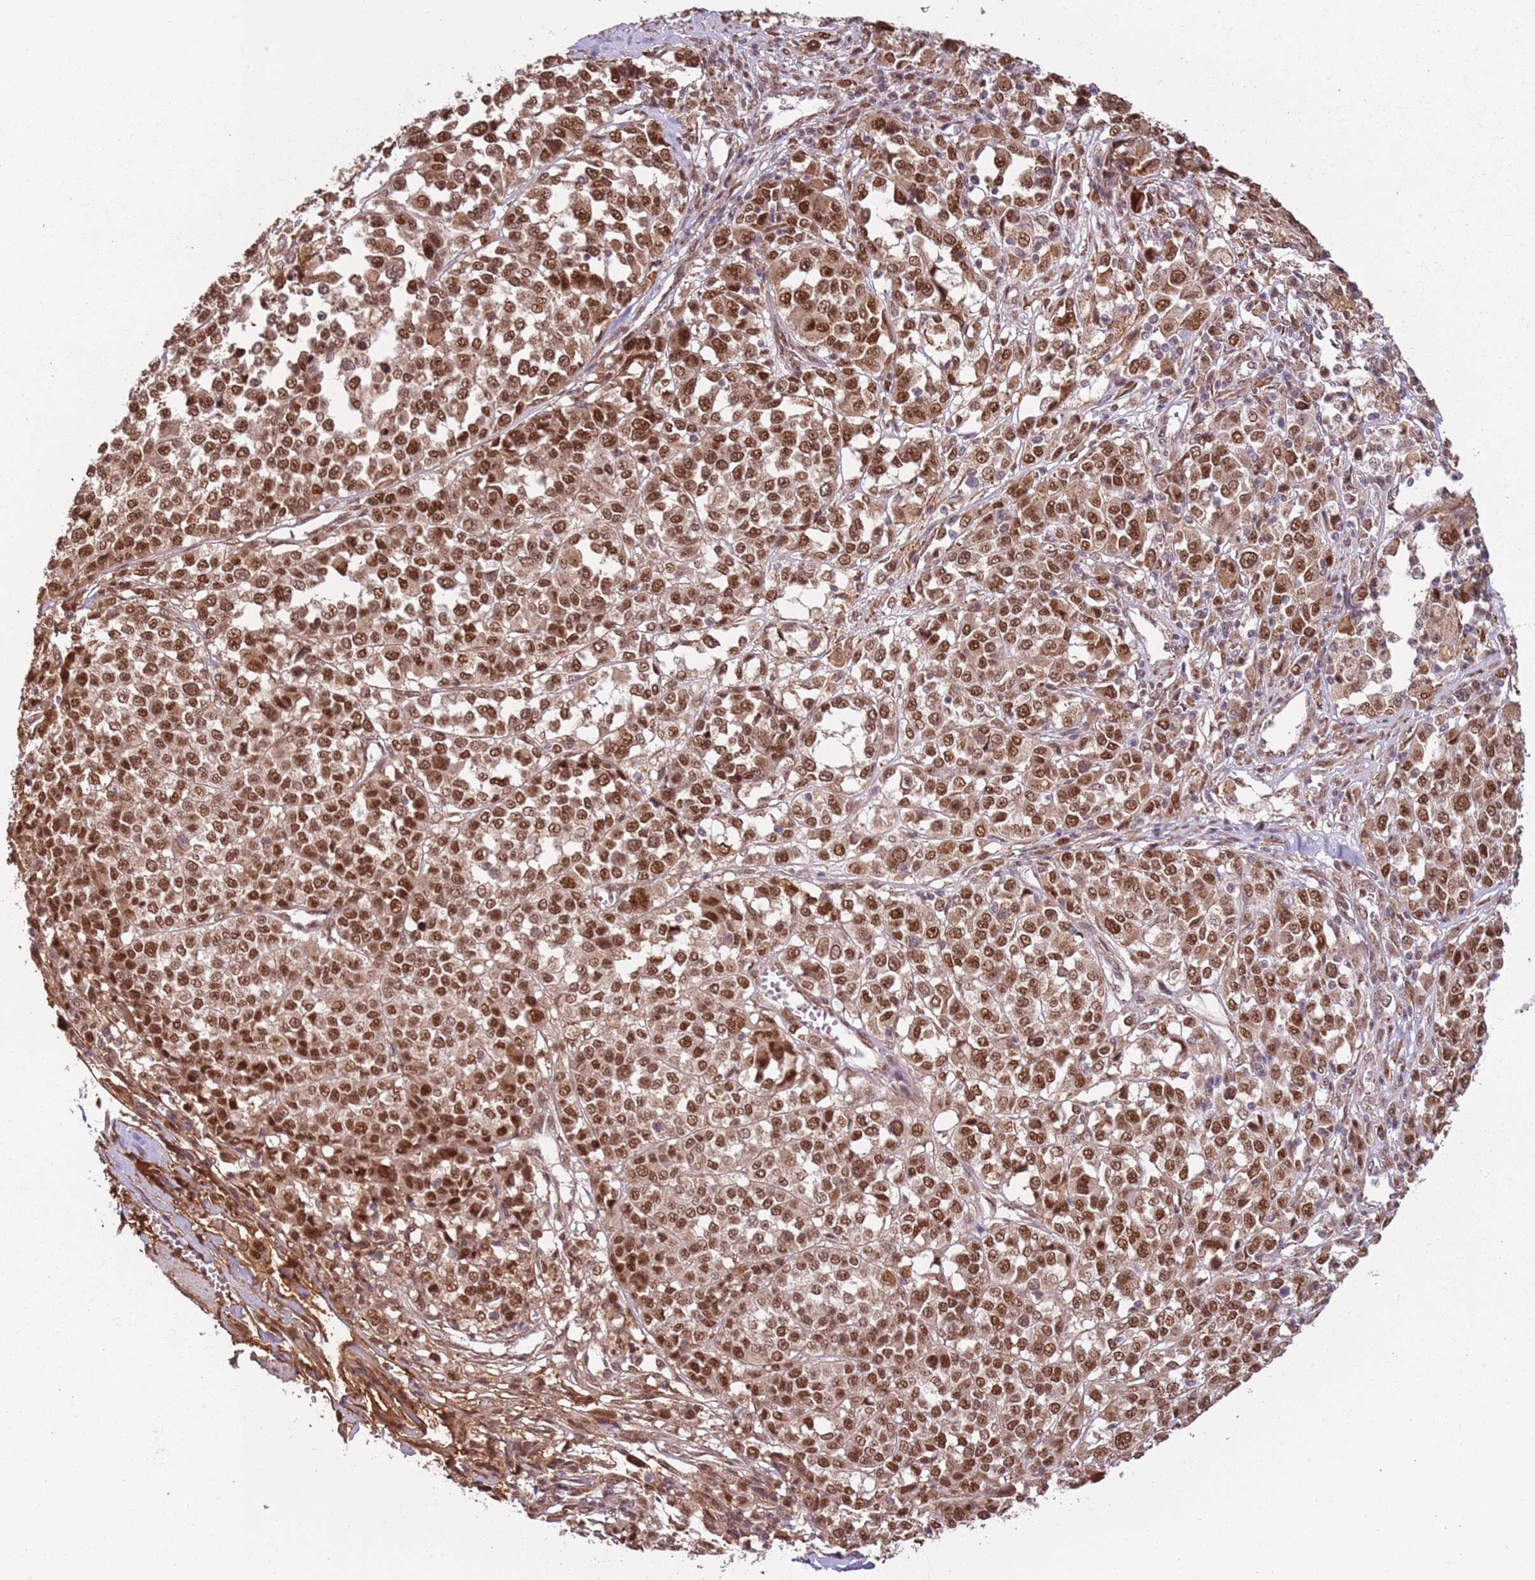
{"staining": {"intensity": "moderate", "quantity": ">75%", "location": "nuclear"}, "tissue": "melanoma", "cell_type": "Tumor cells", "image_type": "cancer", "snomed": [{"axis": "morphology", "description": "Malignant melanoma, Metastatic site"}, {"axis": "topography", "description": "Lymph node"}], "caption": "Immunohistochemistry image of human melanoma stained for a protein (brown), which reveals medium levels of moderate nuclear staining in approximately >75% of tumor cells.", "gene": "POLR3H", "patient": {"sex": "male", "age": 44}}